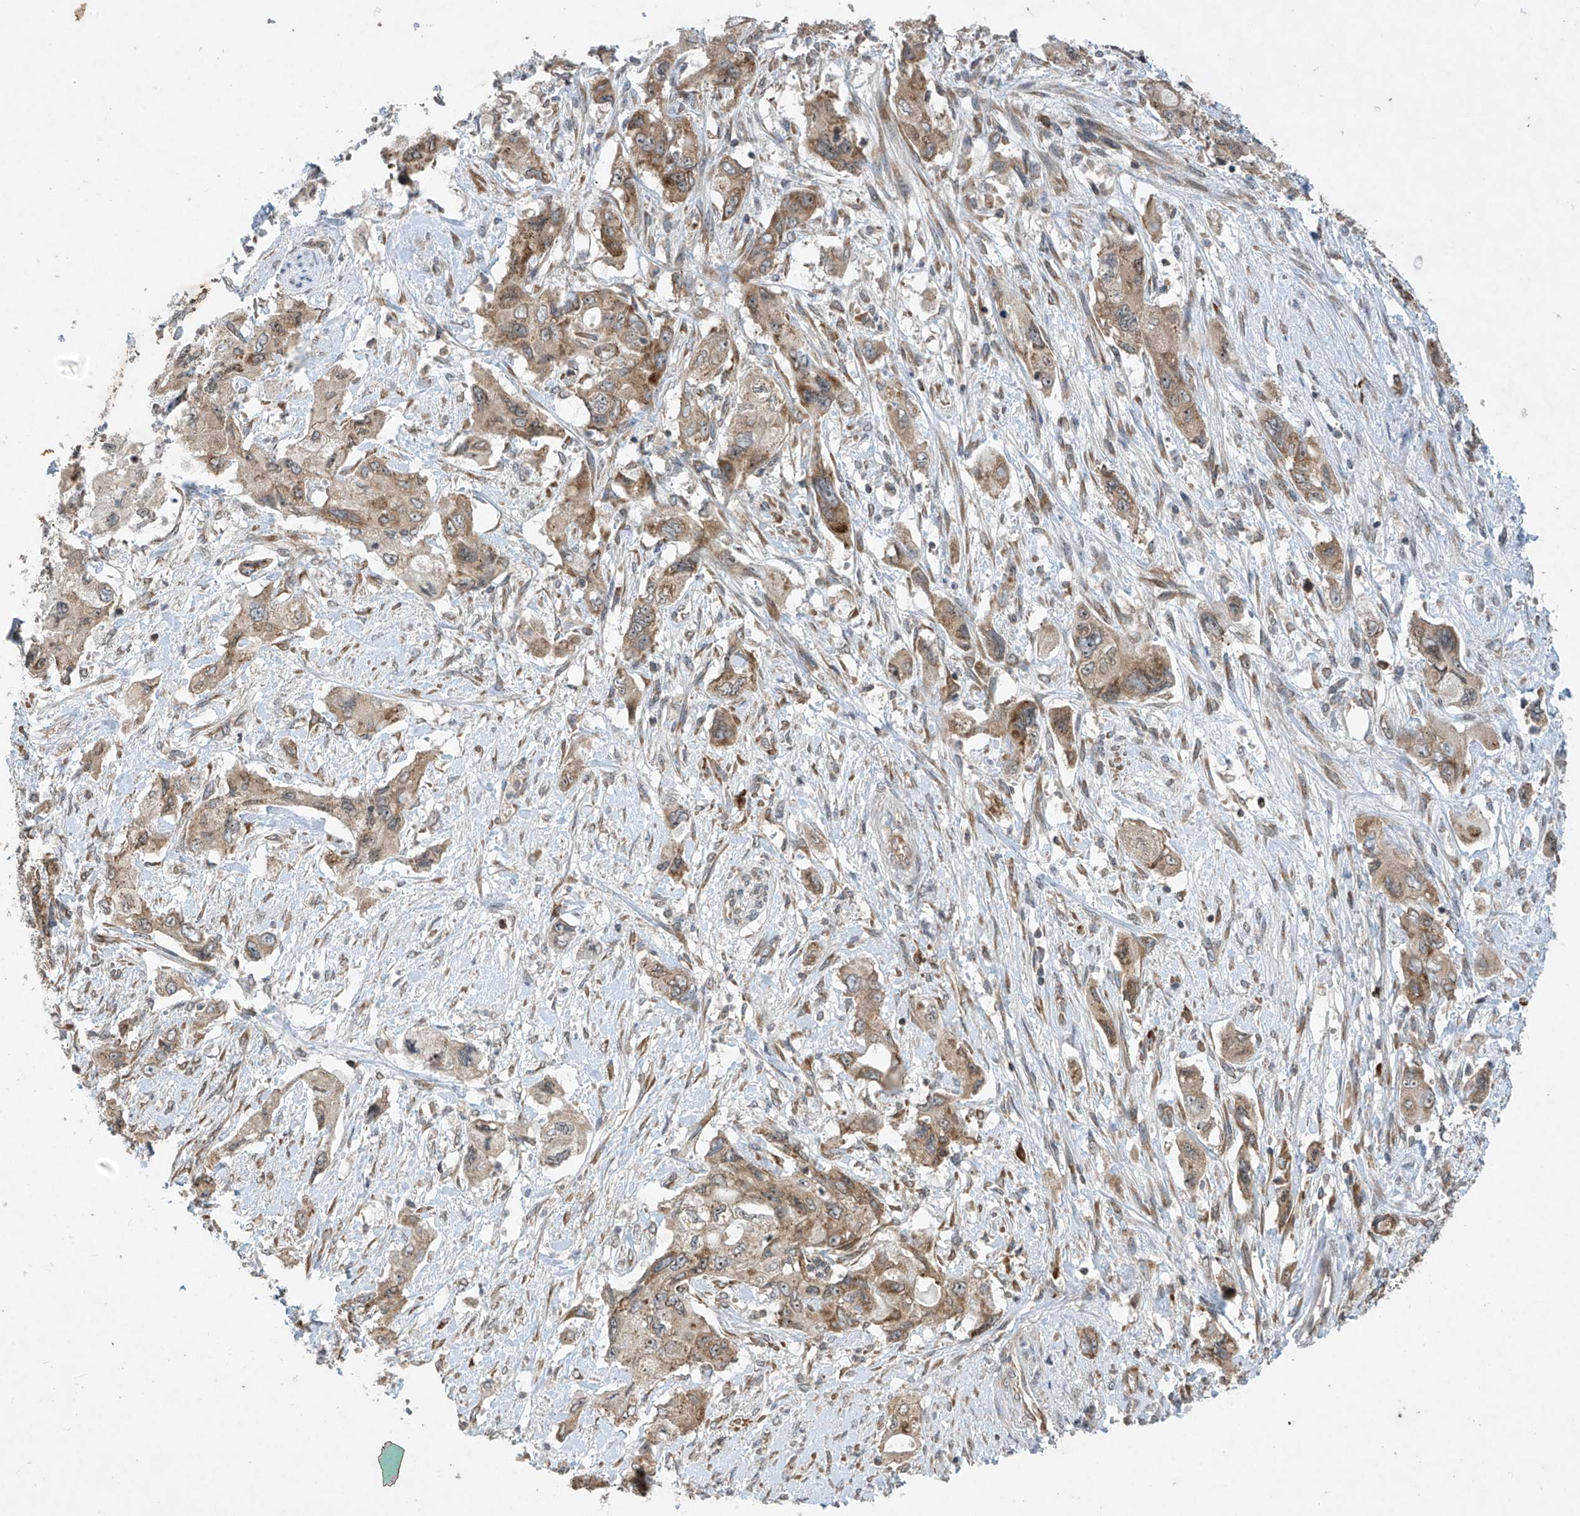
{"staining": {"intensity": "weak", "quantity": ">75%", "location": "cytoplasmic/membranous"}, "tissue": "pancreatic cancer", "cell_type": "Tumor cells", "image_type": "cancer", "snomed": [{"axis": "morphology", "description": "Adenocarcinoma, NOS"}, {"axis": "topography", "description": "Pancreas"}], "caption": "Pancreatic cancer (adenocarcinoma) was stained to show a protein in brown. There is low levels of weak cytoplasmic/membranous positivity in approximately >75% of tumor cells.", "gene": "RPL34", "patient": {"sex": "female", "age": 73}}